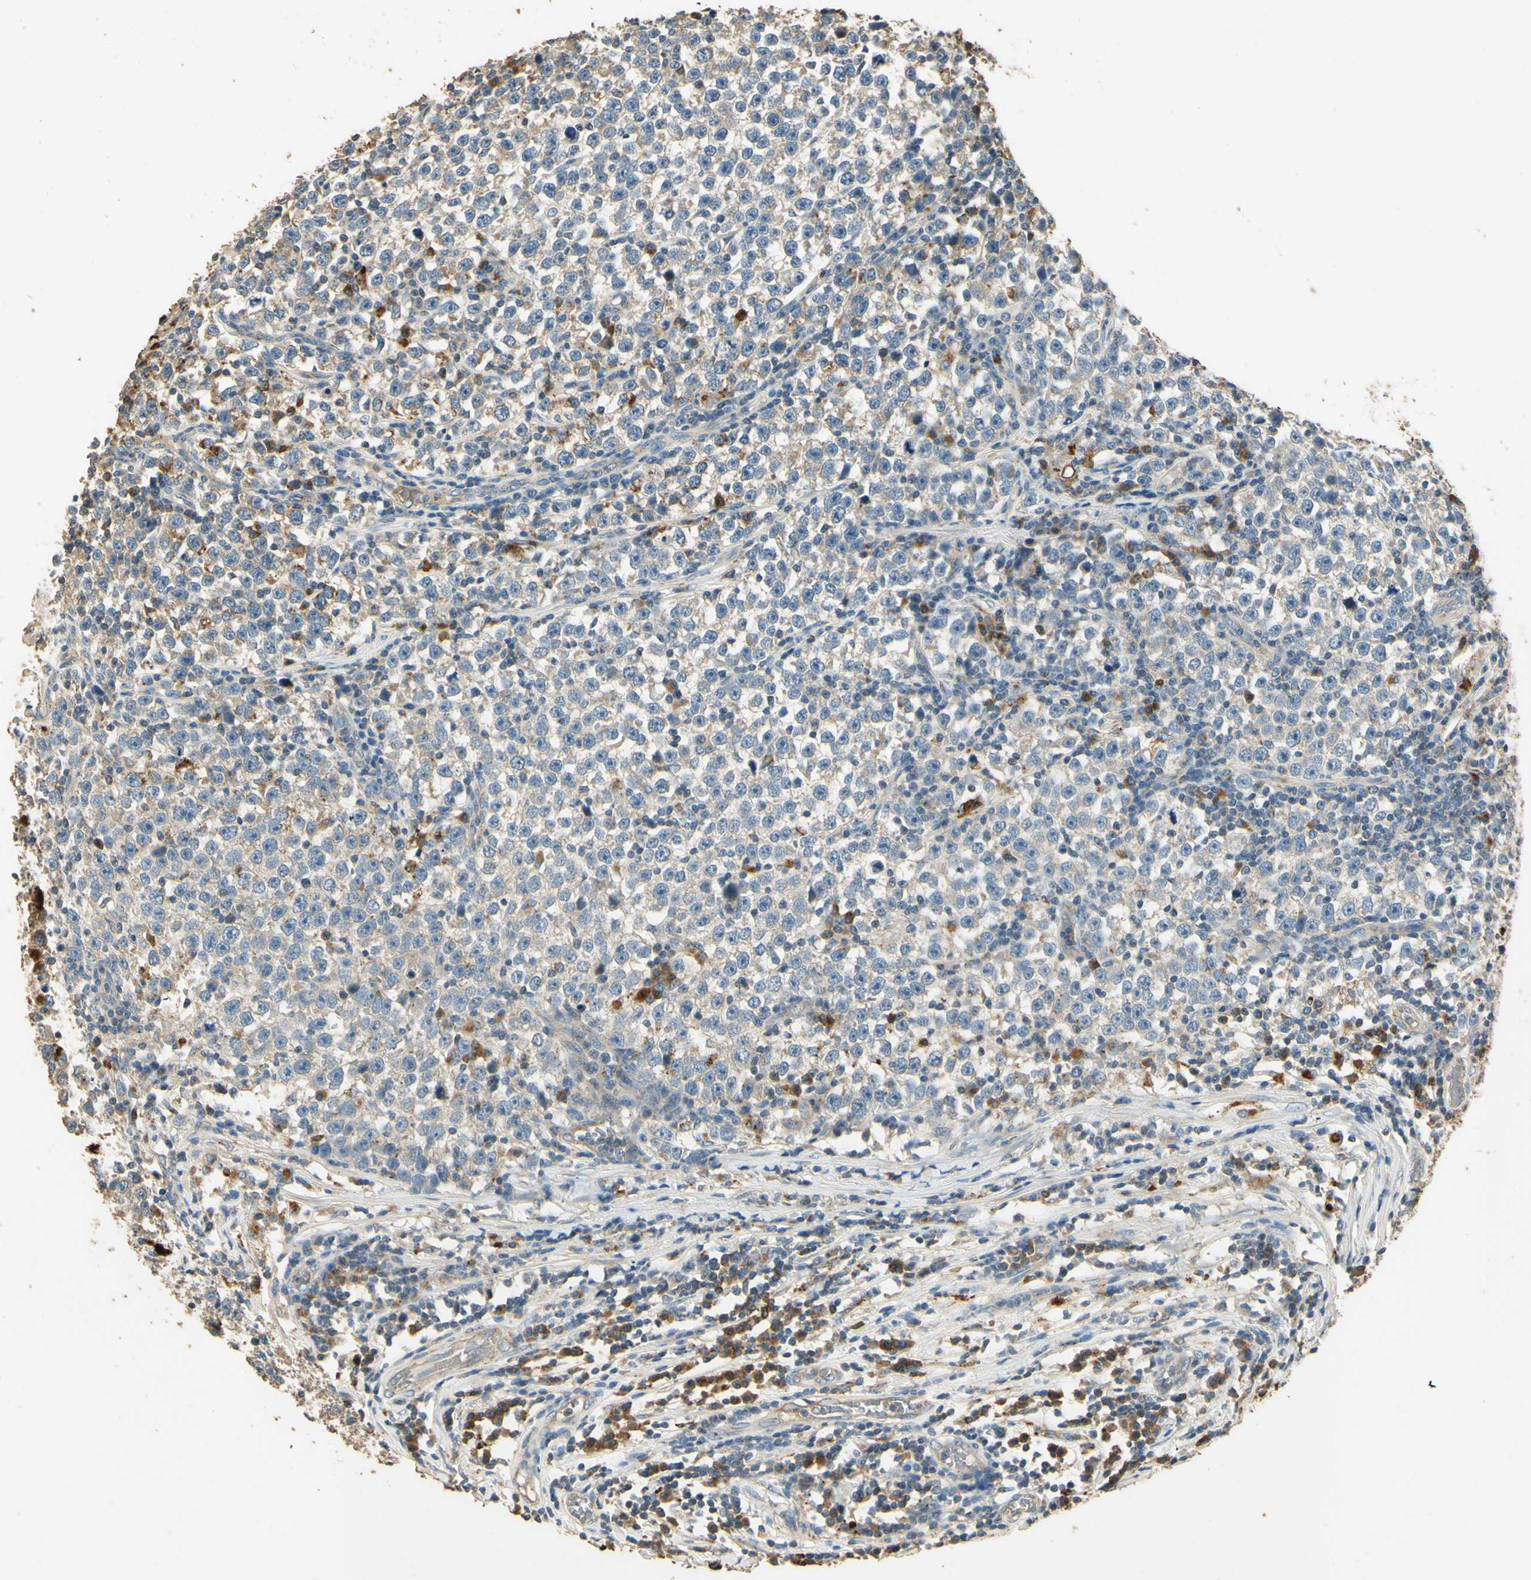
{"staining": {"intensity": "negative", "quantity": "none", "location": "none"}, "tissue": "testis cancer", "cell_type": "Tumor cells", "image_type": "cancer", "snomed": [{"axis": "morphology", "description": "Seminoma, NOS"}, {"axis": "topography", "description": "Testis"}], "caption": "Immunohistochemistry (IHC) micrograph of human testis cancer stained for a protein (brown), which demonstrates no staining in tumor cells.", "gene": "ARHGEF17", "patient": {"sex": "male", "age": 43}}